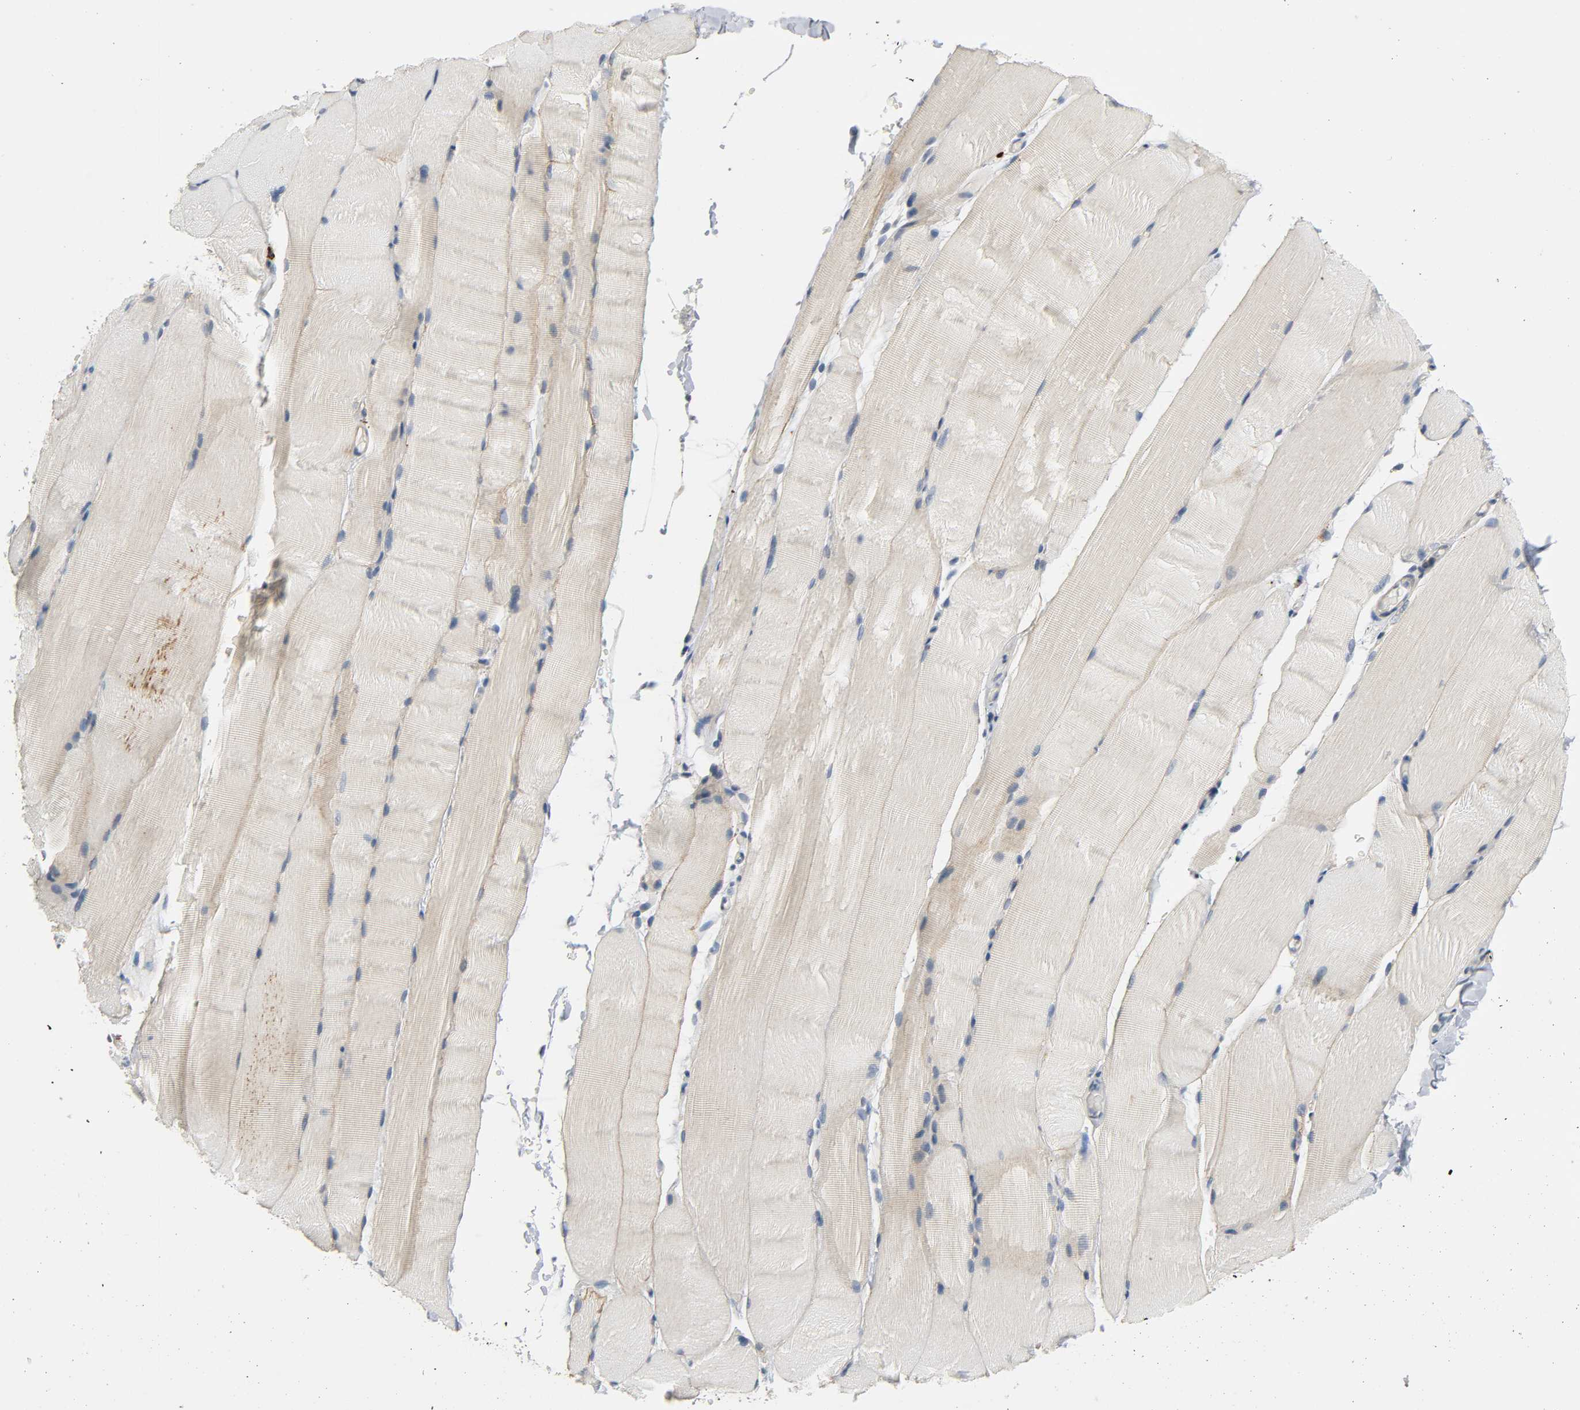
{"staining": {"intensity": "negative", "quantity": "none", "location": "none"}, "tissue": "skeletal muscle", "cell_type": "Myocytes", "image_type": "normal", "snomed": [{"axis": "morphology", "description": "Normal tissue, NOS"}, {"axis": "topography", "description": "Skeletal muscle"}, {"axis": "topography", "description": "Parathyroid gland"}], "caption": "High magnification brightfield microscopy of normal skeletal muscle stained with DAB (brown) and counterstained with hematoxylin (blue): myocytes show no significant staining. The staining is performed using DAB brown chromogen with nuclei counter-stained in using hematoxylin.", "gene": "LIMCH1", "patient": {"sex": "female", "age": 37}}